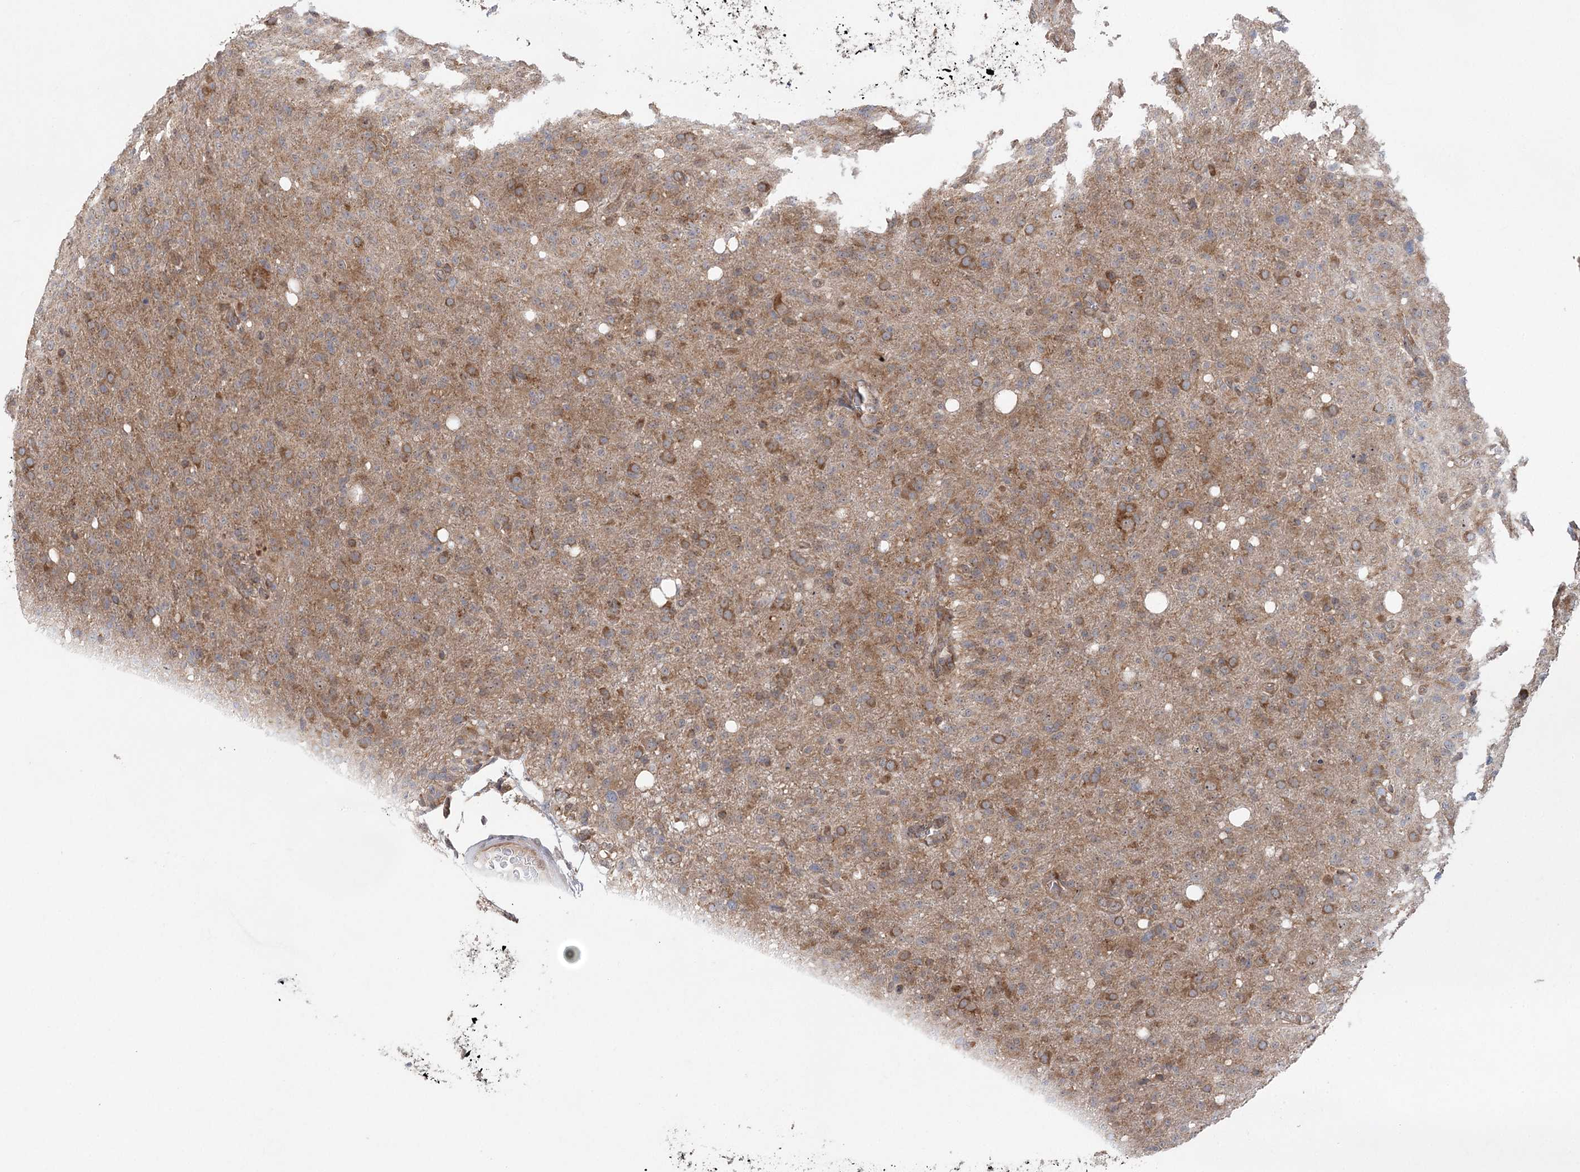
{"staining": {"intensity": "moderate", "quantity": "25%-75%", "location": "cytoplasmic/membranous"}, "tissue": "glioma", "cell_type": "Tumor cells", "image_type": "cancer", "snomed": [{"axis": "morphology", "description": "Glioma, malignant, High grade"}, {"axis": "topography", "description": "Brain"}], "caption": "Glioma stained for a protein (brown) shows moderate cytoplasmic/membranous positive staining in approximately 25%-75% of tumor cells.", "gene": "EIF3A", "patient": {"sex": "female", "age": 57}}